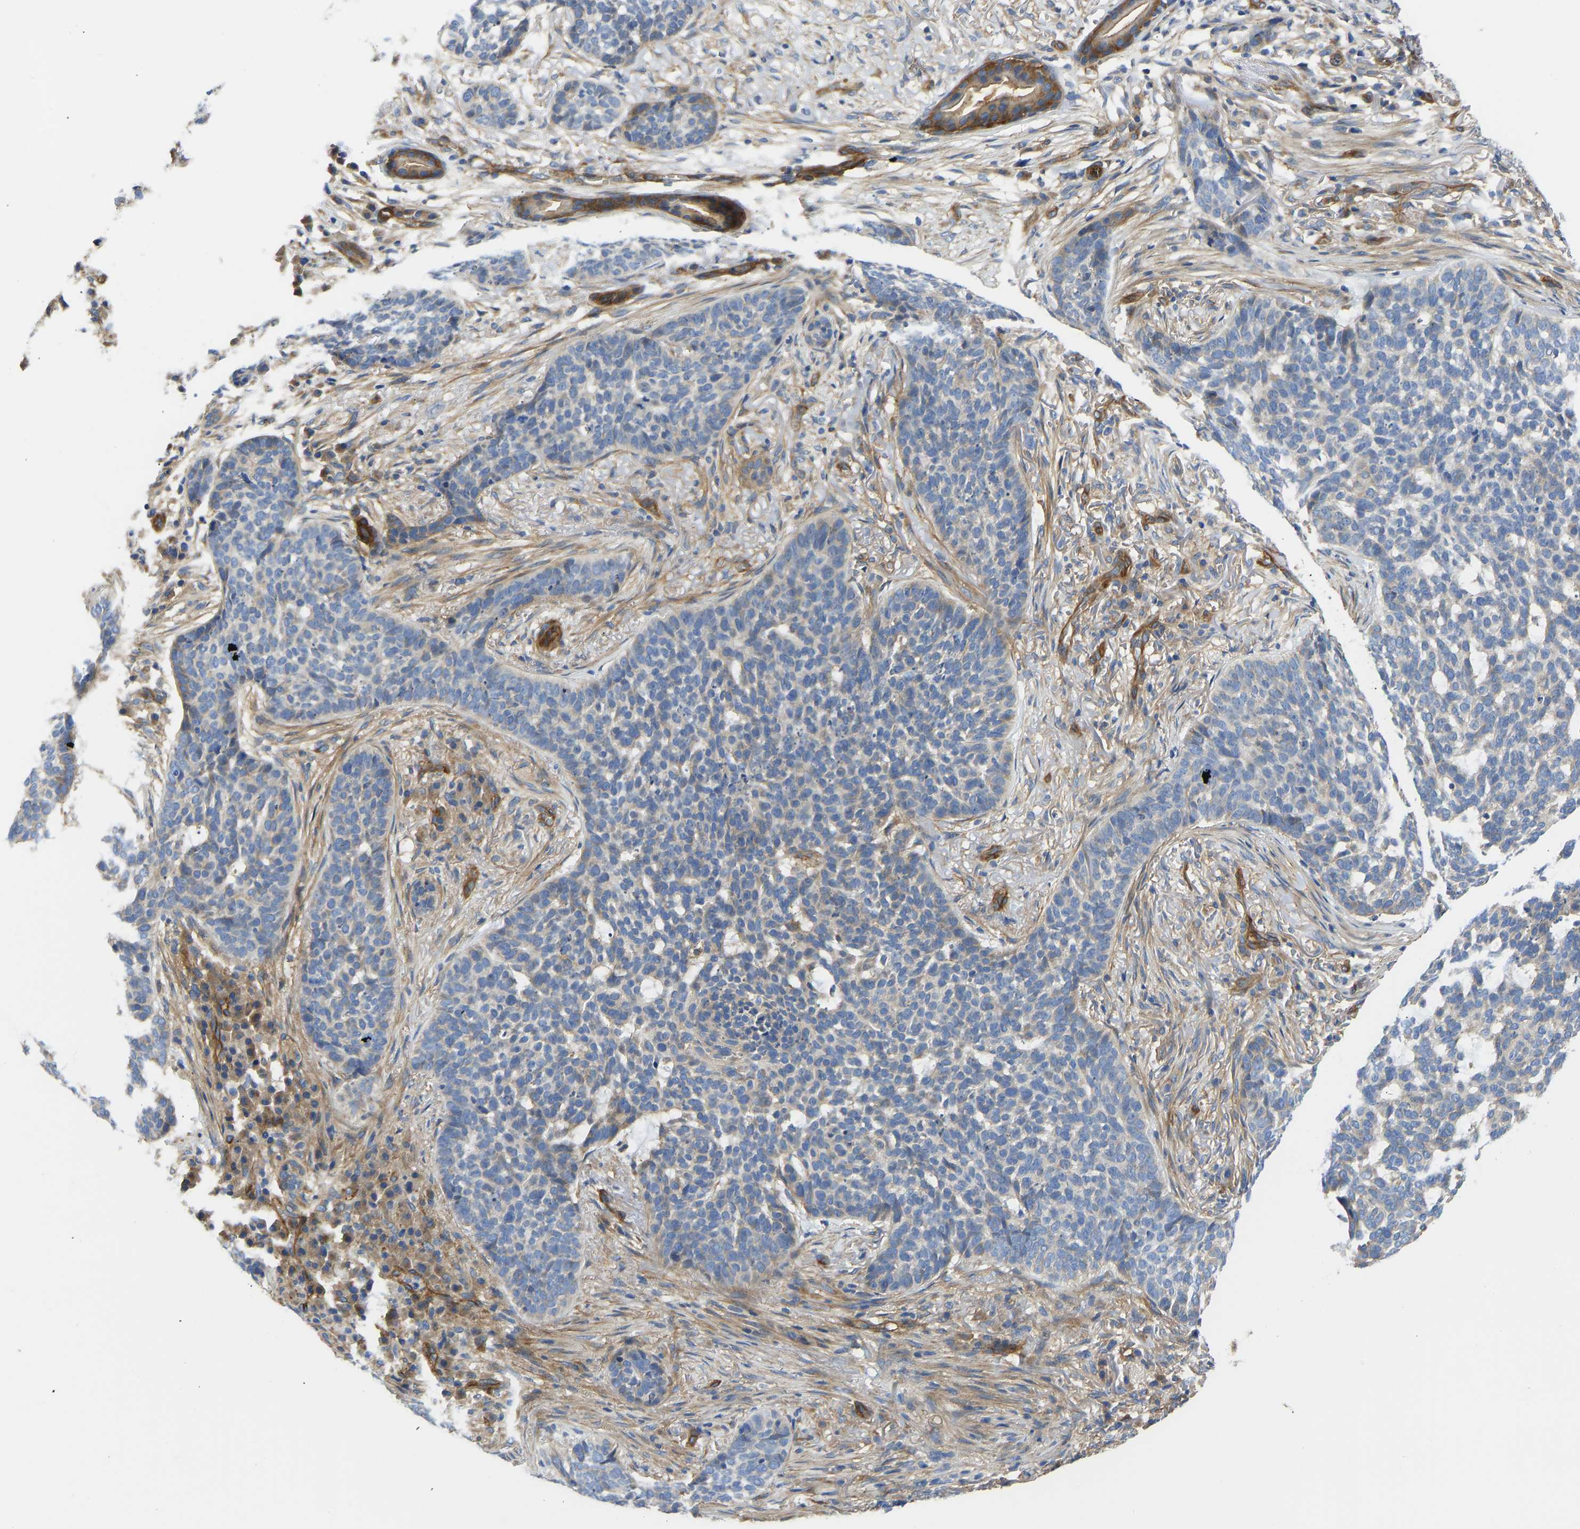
{"staining": {"intensity": "negative", "quantity": "none", "location": "none"}, "tissue": "skin cancer", "cell_type": "Tumor cells", "image_type": "cancer", "snomed": [{"axis": "morphology", "description": "Basal cell carcinoma"}, {"axis": "topography", "description": "Skin"}], "caption": "IHC photomicrograph of skin cancer (basal cell carcinoma) stained for a protein (brown), which exhibits no positivity in tumor cells. (Brightfield microscopy of DAB (3,3'-diaminobenzidine) immunohistochemistry (IHC) at high magnification).", "gene": "MYO1C", "patient": {"sex": "male", "age": 85}}